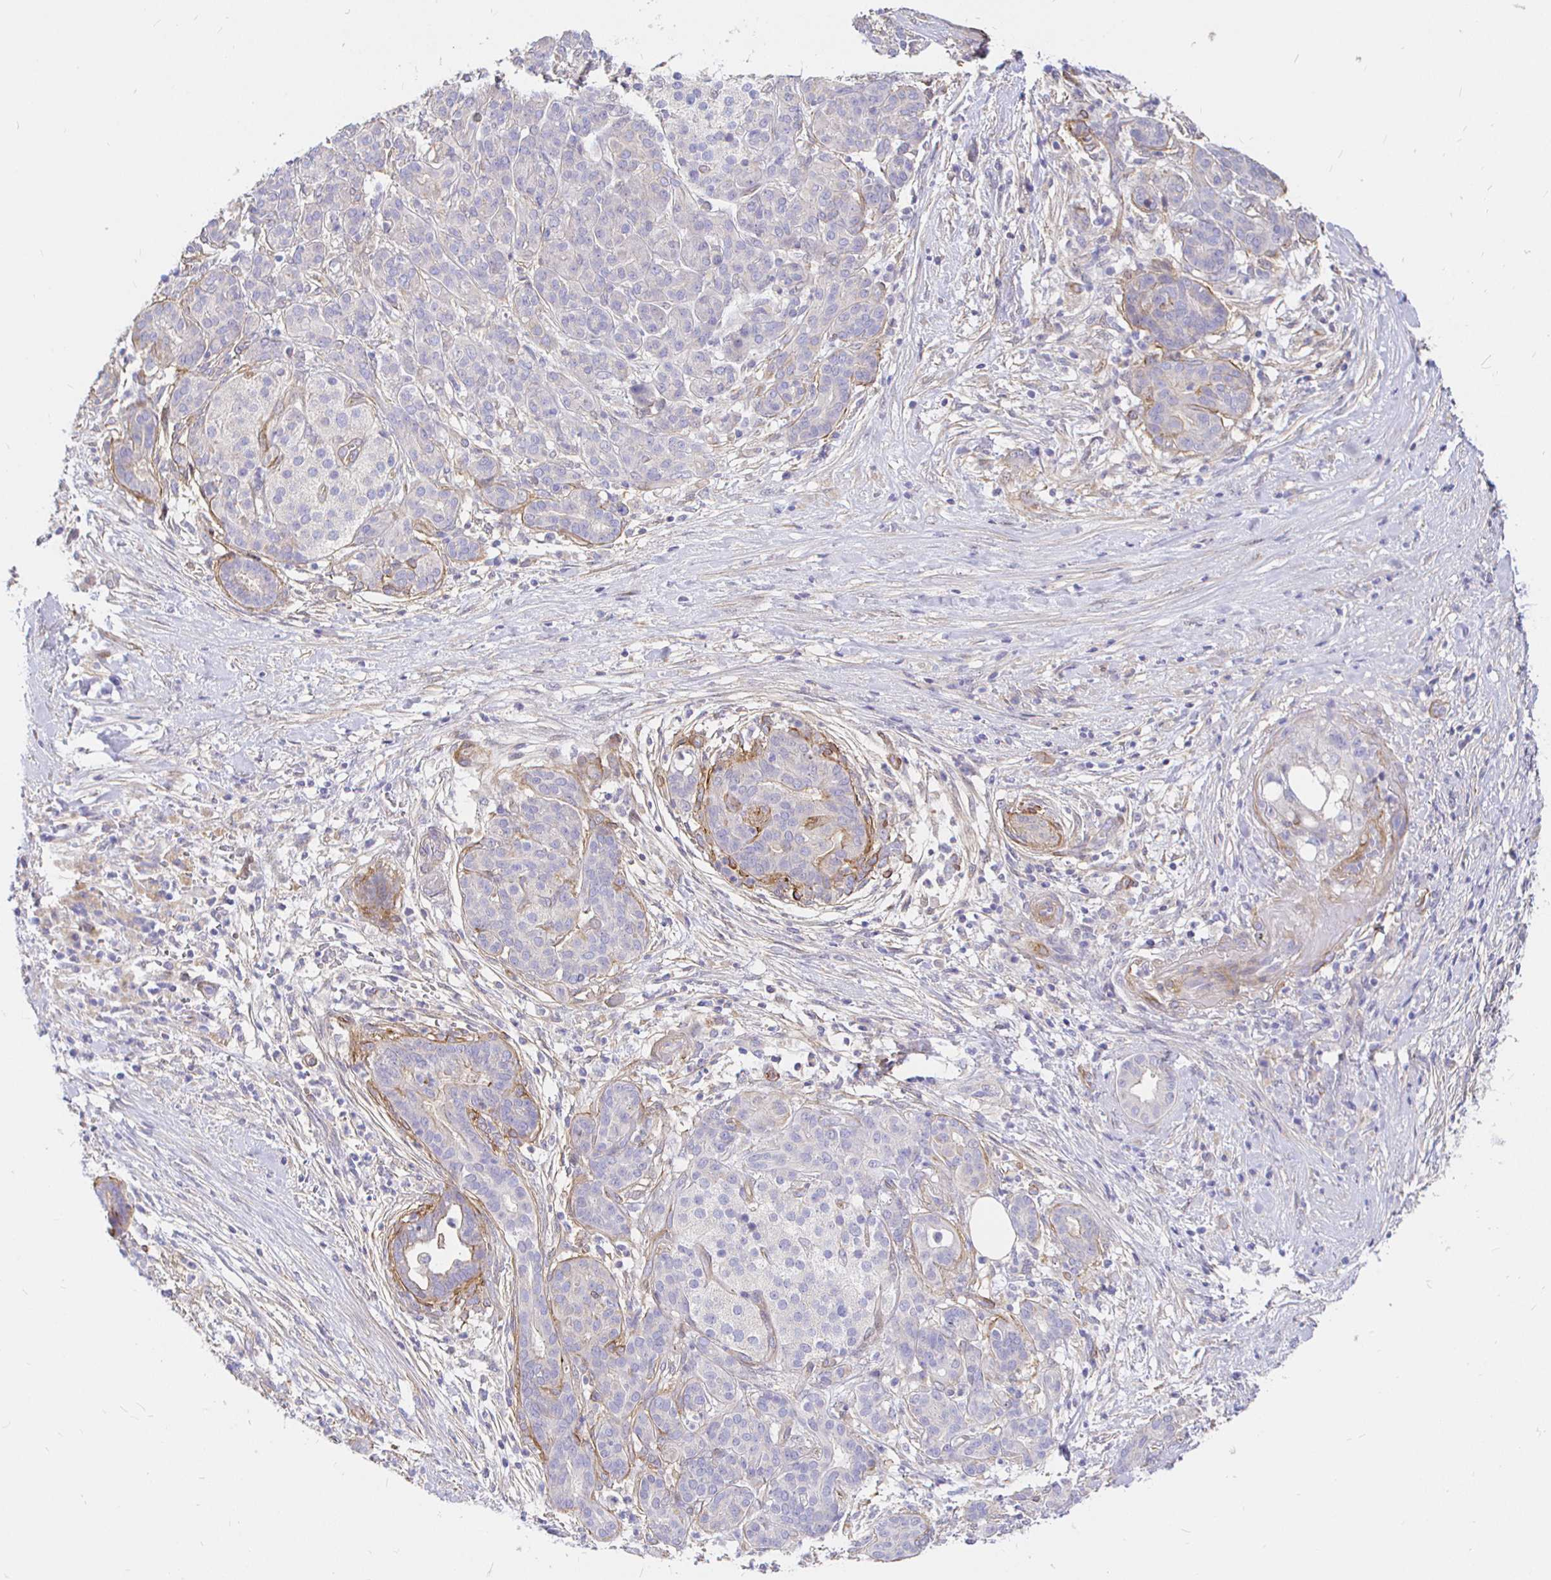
{"staining": {"intensity": "negative", "quantity": "none", "location": "none"}, "tissue": "pancreatic cancer", "cell_type": "Tumor cells", "image_type": "cancer", "snomed": [{"axis": "morphology", "description": "Adenocarcinoma, NOS"}, {"axis": "topography", "description": "Pancreas"}], "caption": "The immunohistochemistry photomicrograph has no significant staining in tumor cells of pancreatic adenocarcinoma tissue.", "gene": "PALM2AKAP2", "patient": {"sex": "male", "age": 44}}